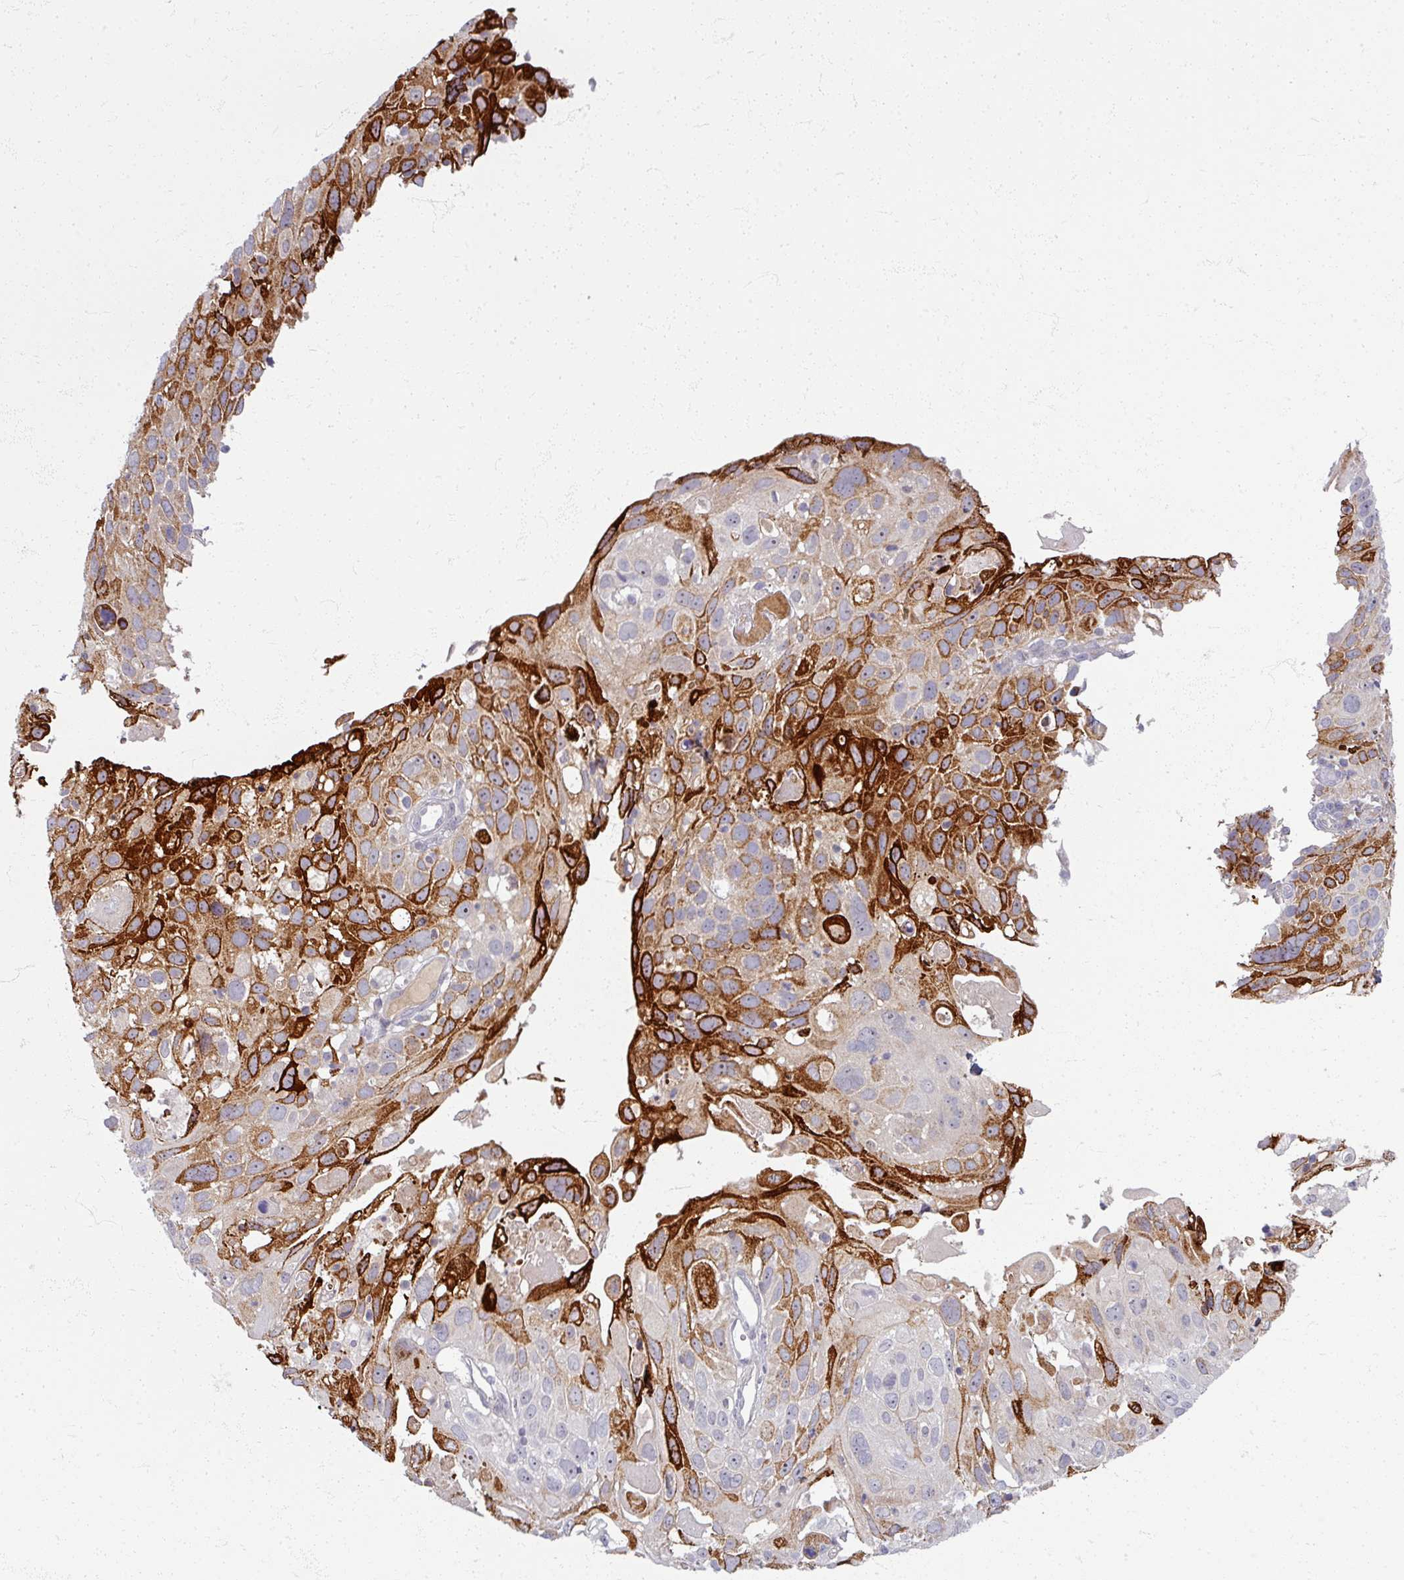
{"staining": {"intensity": "strong", "quantity": "25%-75%", "location": "cytoplasmic/membranous"}, "tissue": "cervical cancer", "cell_type": "Tumor cells", "image_type": "cancer", "snomed": [{"axis": "morphology", "description": "Squamous cell carcinoma, NOS"}, {"axis": "topography", "description": "Cervix"}], "caption": "A photomicrograph of human squamous cell carcinoma (cervical) stained for a protein reveals strong cytoplasmic/membranous brown staining in tumor cells.", "gene": "TTLL7", "patient": {"sex": "female", "age": 70}}